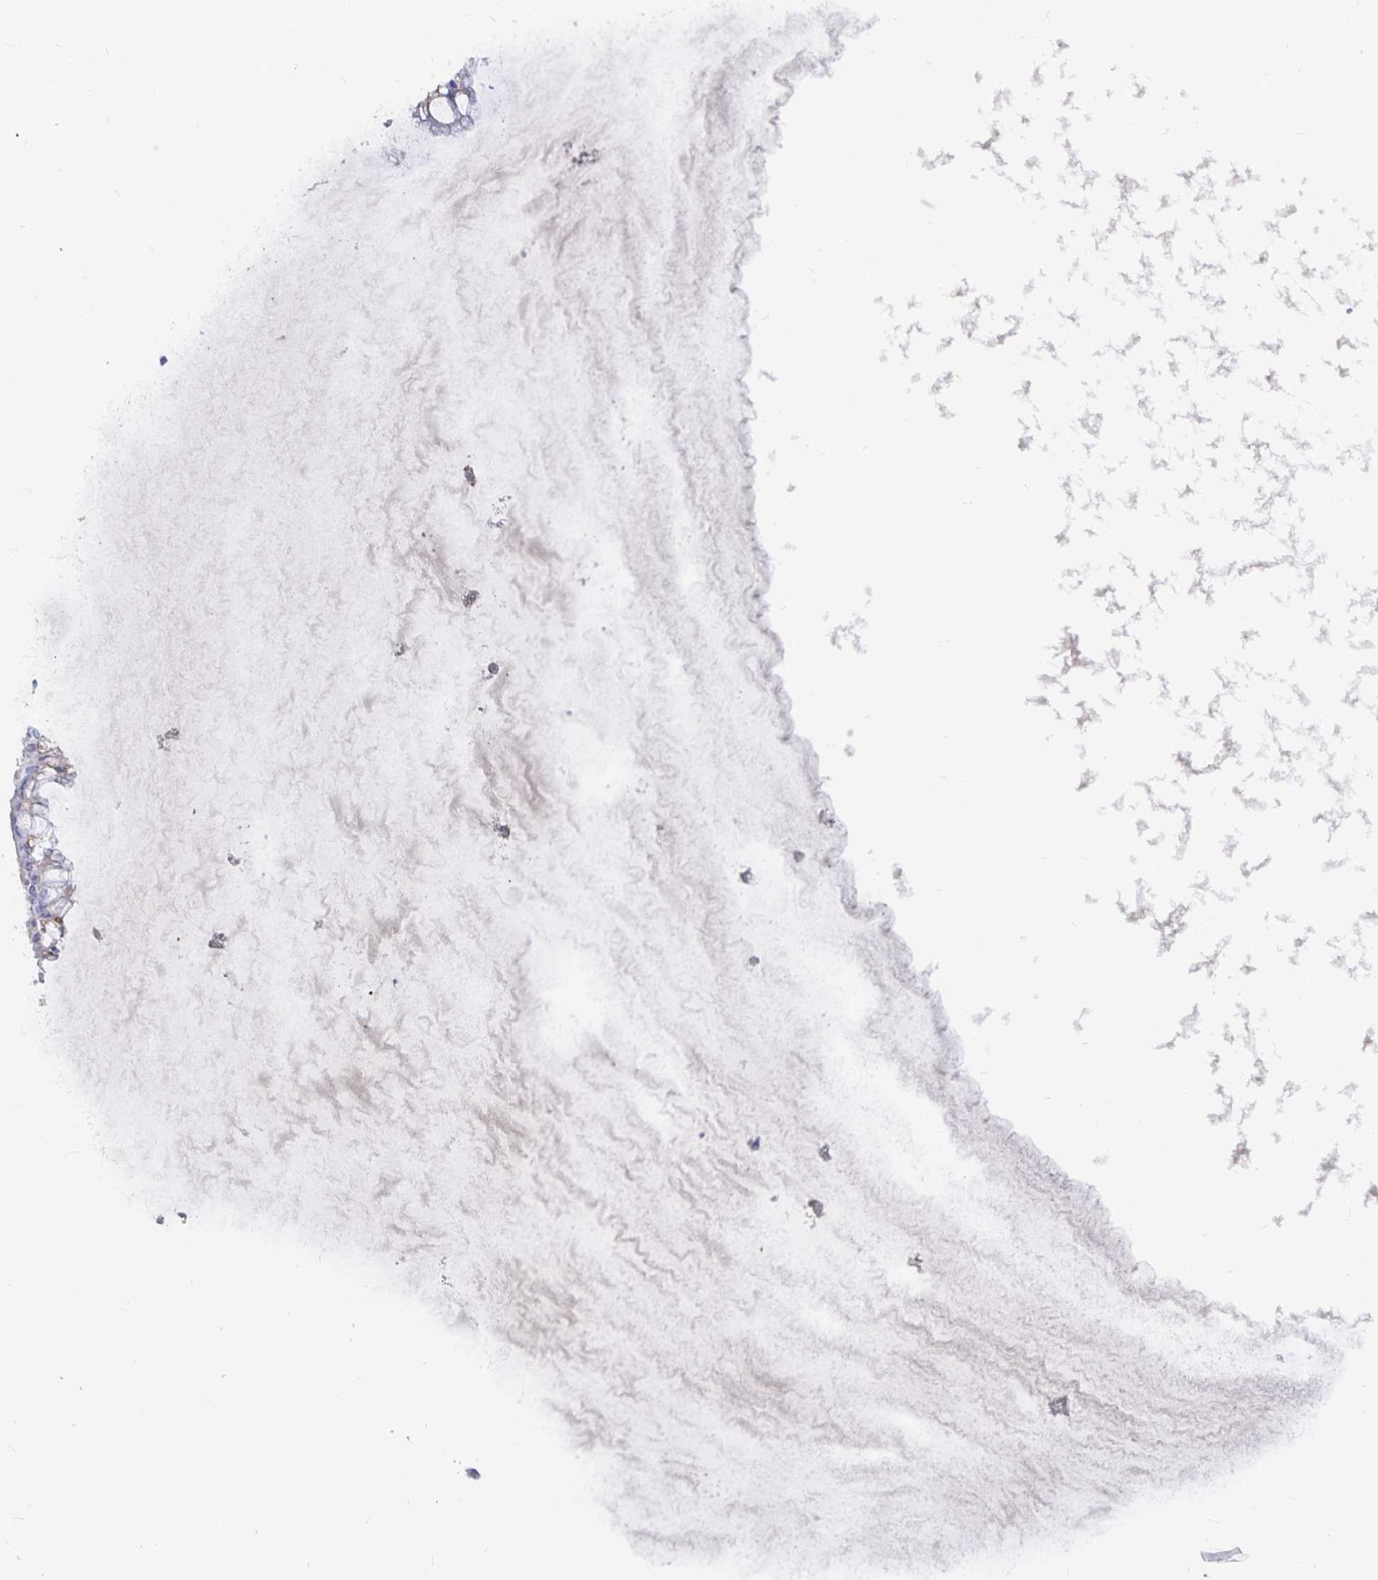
{"staining": {"intensity": "negative", "quantity": "none", "location": "none"}, "tissue": "ovarian cancer", "cell_type": "Tumor cells", "image_type": "cancer", "snomed": [{"axis": "morphology", "description": "Cystadenocarcinoma, mucinous, NOS"}, {"axis": "topography", "description": "Ovary"}], "caption": "There is no significant staining in tumor cells of ovarian mucinous cystadenocarcinoma.", "gene": "PKHD1", "patient": {"sex": "female", "age": 73}}